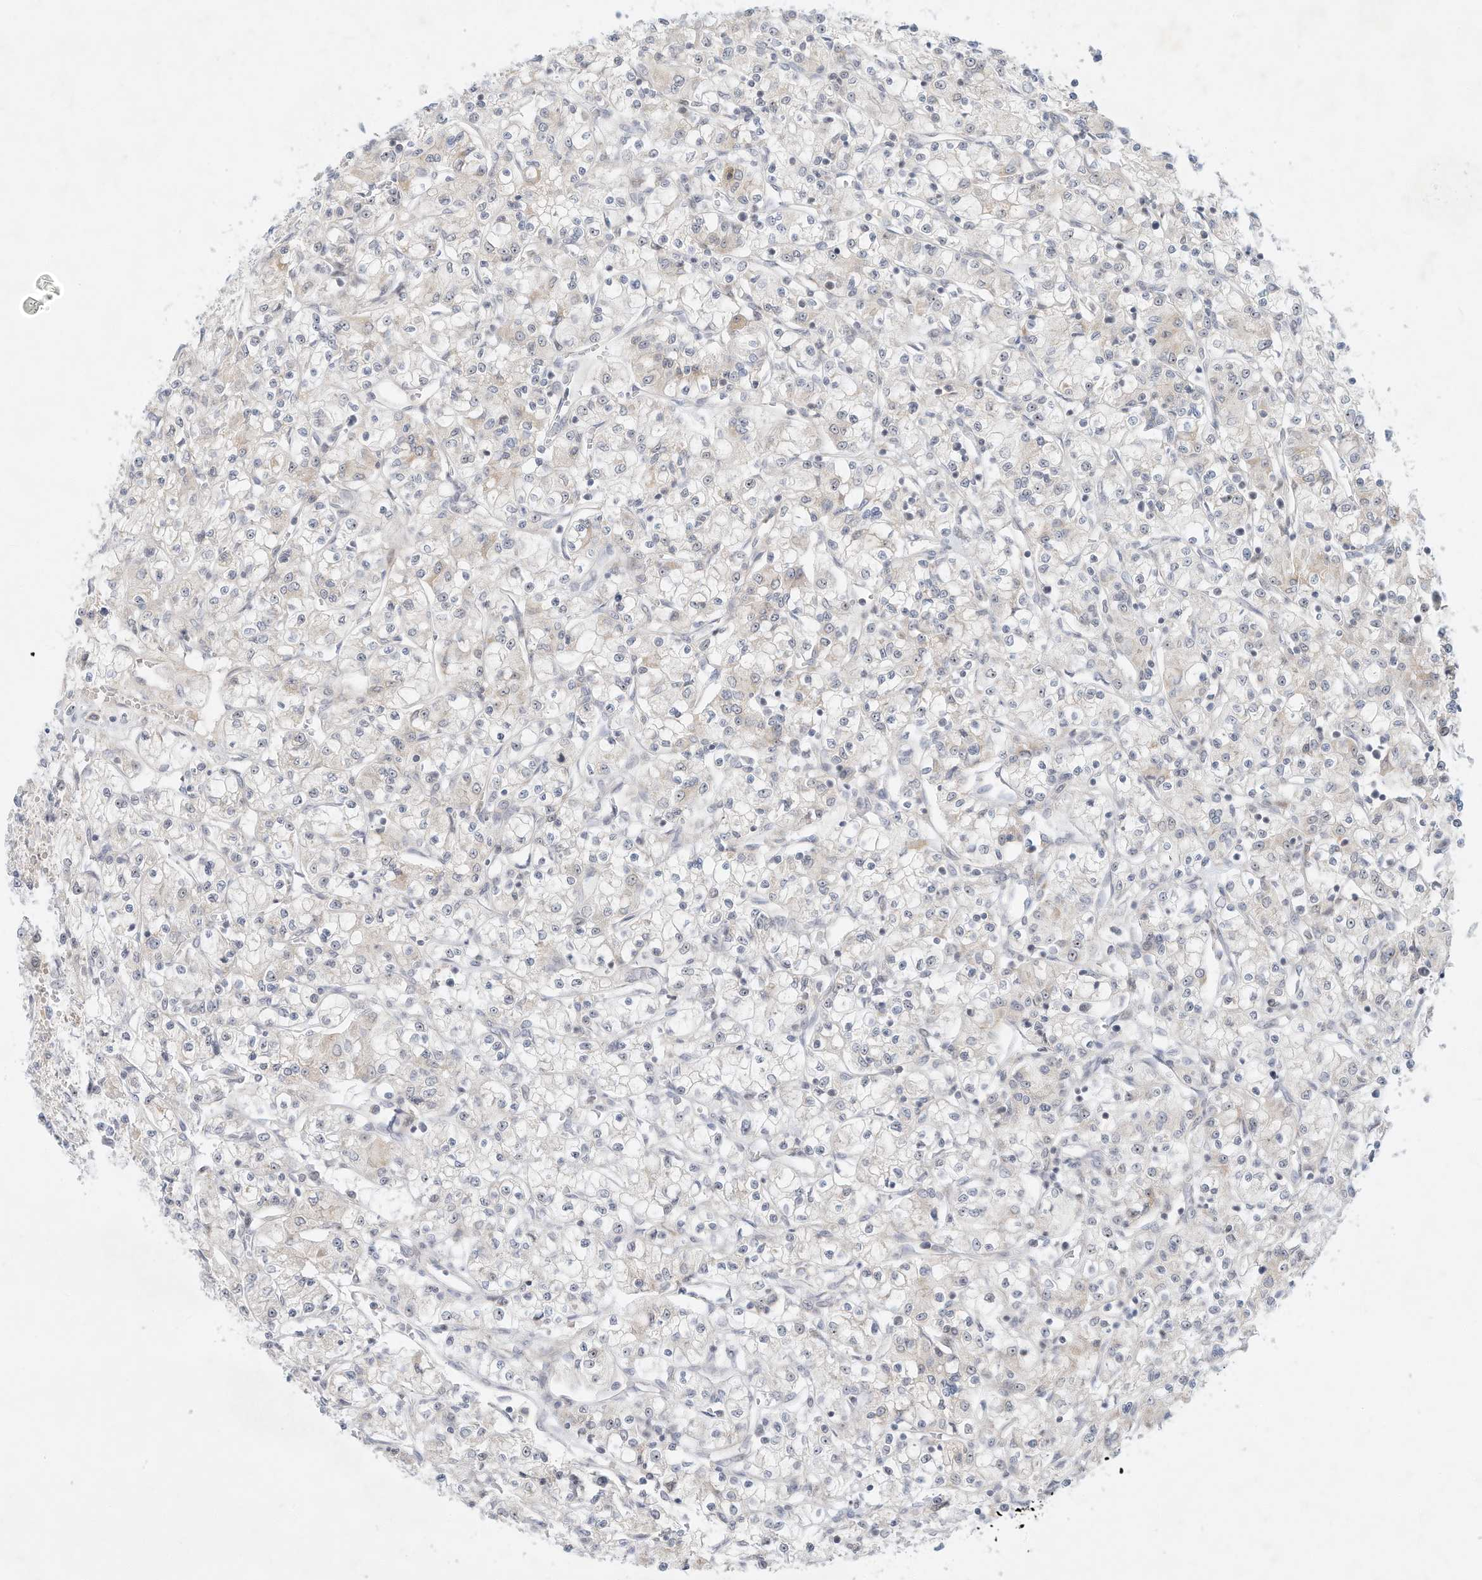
{"staining": {"intensity": "negative", "quantity": "none", "location": "none"}, "tissue": "renal cancer", "cell_type": "Tumor cells", "image_type": "cancer", "snomed": [{"axis": "morphology", "description": "Adenocarcinoma, NOS"}, {"axis": "topography", "description": "Kidney"}], "caption": "Immunohistochemical staining of human renal cancer shows no significant expression in tumor cells. (Brightfield microscopy of DAB (3,3'-diaminobenzidine) immunohistochemistry (IHC) at high magnification).", "gene": "PAK6", "patient": {"sex": "female", "age": 59}}